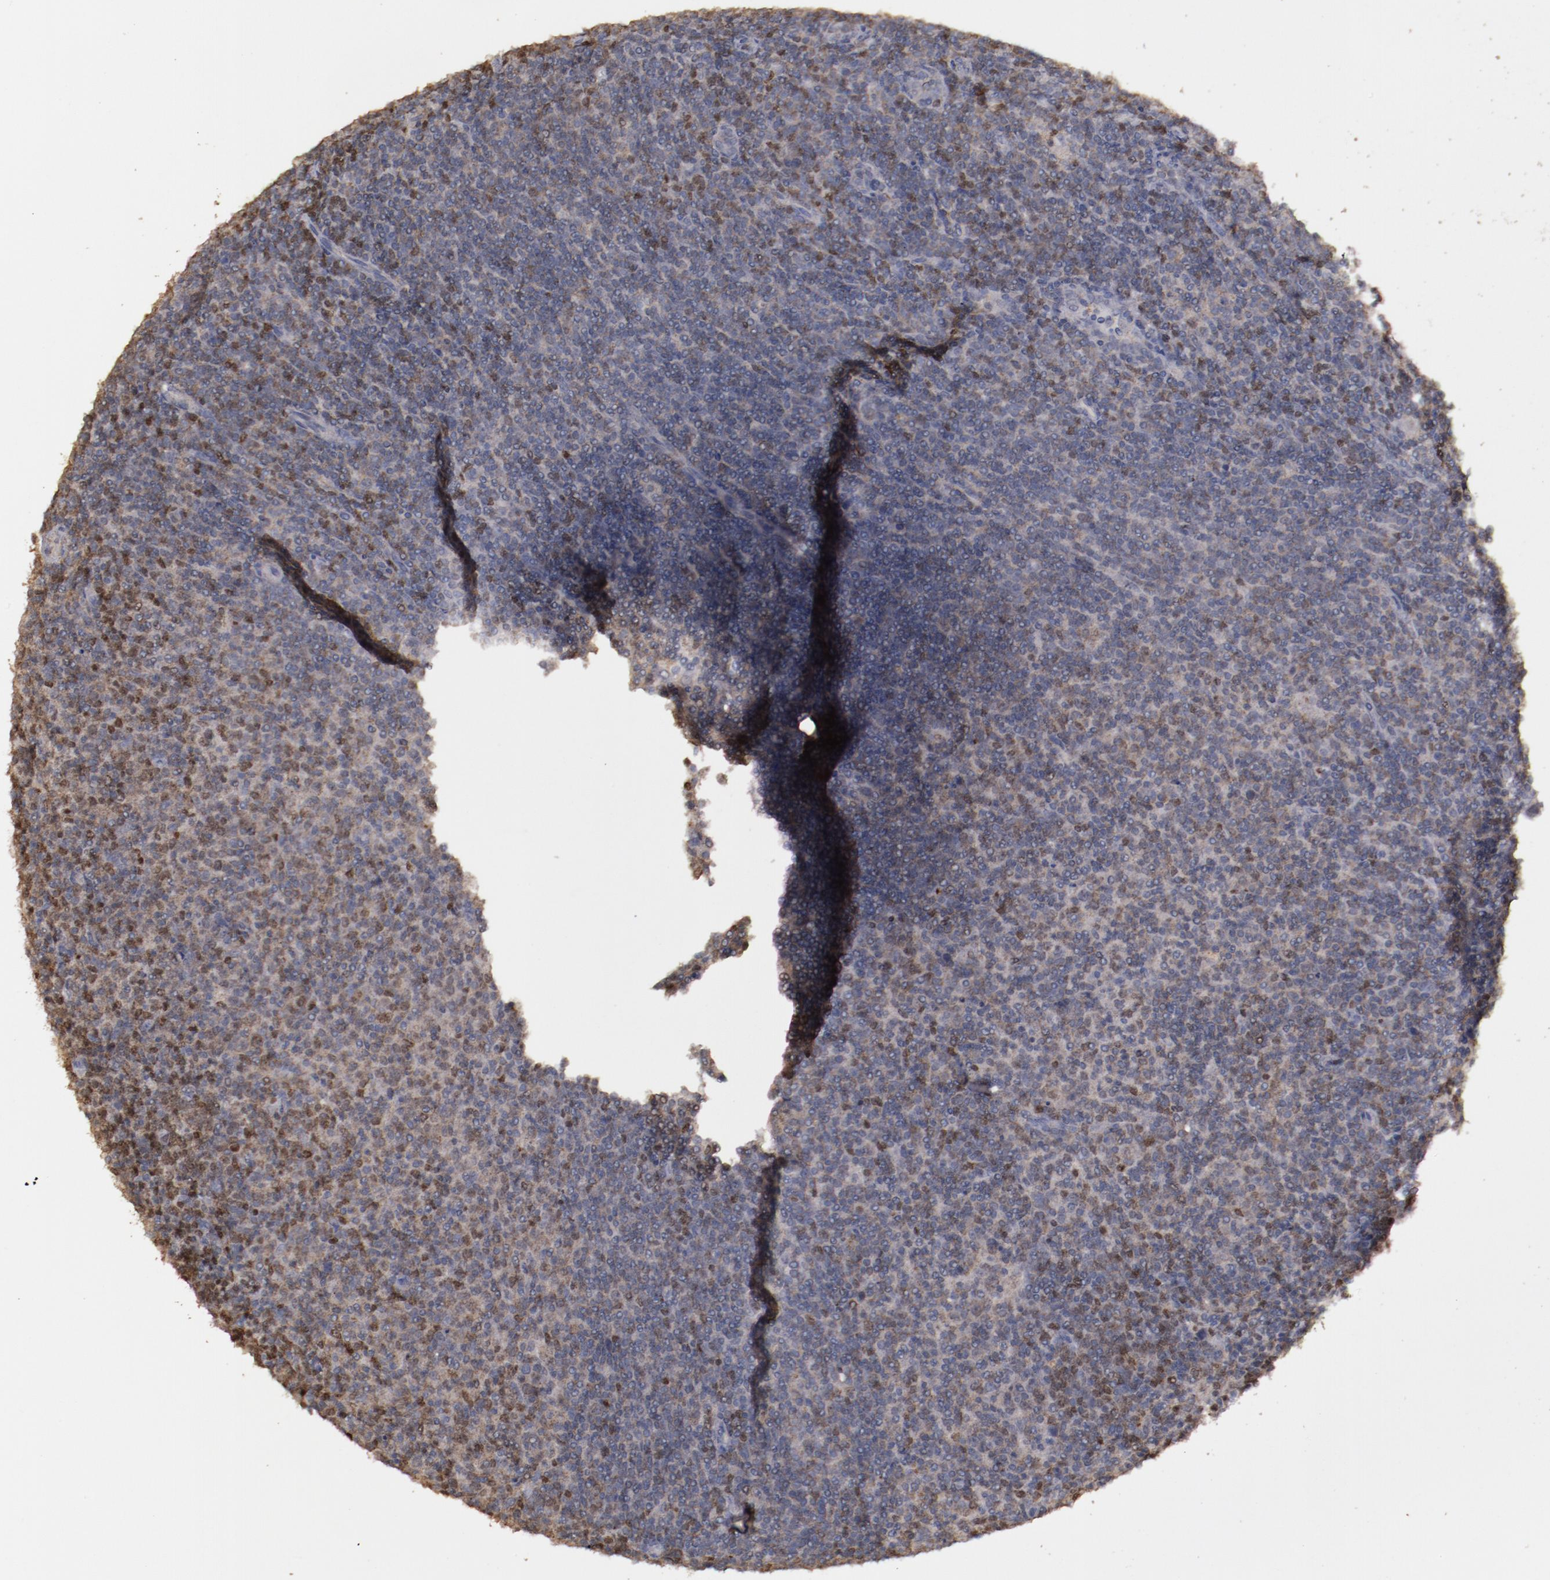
{"staining": {"intensity": "strong", "quantity": "25%-75%", "location": "cytoplasmic/membranous"}, "tissue": "lymphoma", "cell_type": "Tumor cells", "image_type": "cancer", "snomed": [{"axis": "morphology", "description": "Malignant lymphoma, non-Hodgkin's type, Low grade"}, {"axis": "topography", "description": "Lymph node"}], "caption": "The photomicrograph displays staining of malignant lymphoma, non-Hodgkin's type (low-grade), revealing strong cytoplasmic/membranous protein staining (brown color) within tumor cells. Using DAB (brown) and hematoxylin (blue) stains, captured at high magnification using brightfield microscopy.", "gene": "FAT1", "patient": {"sex": "male", "age": 70}}